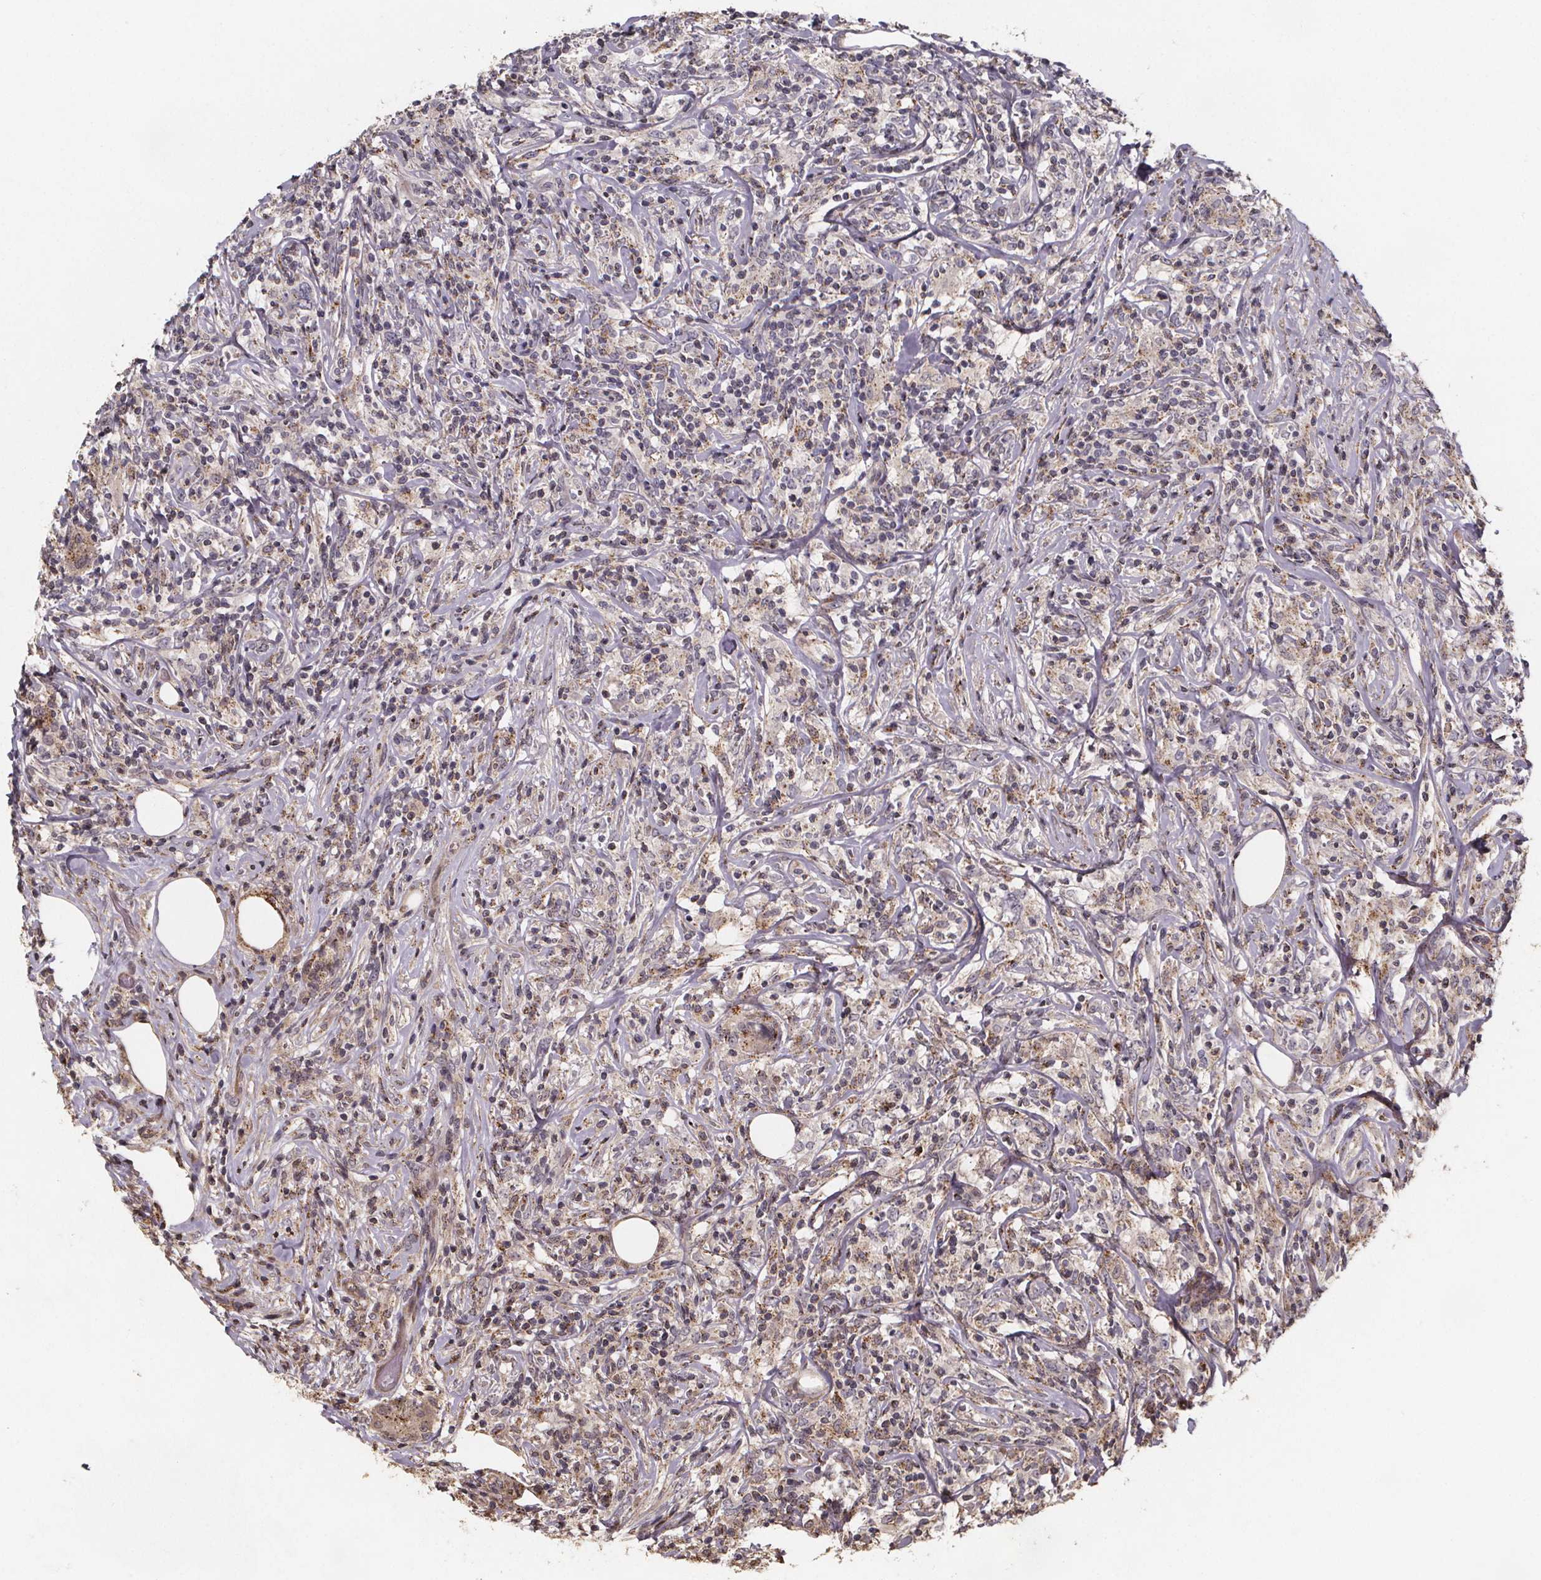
{"staining": {"intensity": "negative", "quantity": "none", "location": "none"}, "tissue": "lymphoma", "cell_type": "Tumor cells", "image_type": "cancer", "snomed": [{"axis": "morphology", "description": "Malignant lymphoma, non-Hodgkin's type, High grade"}, {"axis": "topography", "description": "Lymph node"}], "caption": "Lymphoma was stained to show a protein in brown. There is no significant staining in tumor cells.", "gene": "ZNF879", "patient": {"sex": "female", "age": 84}}